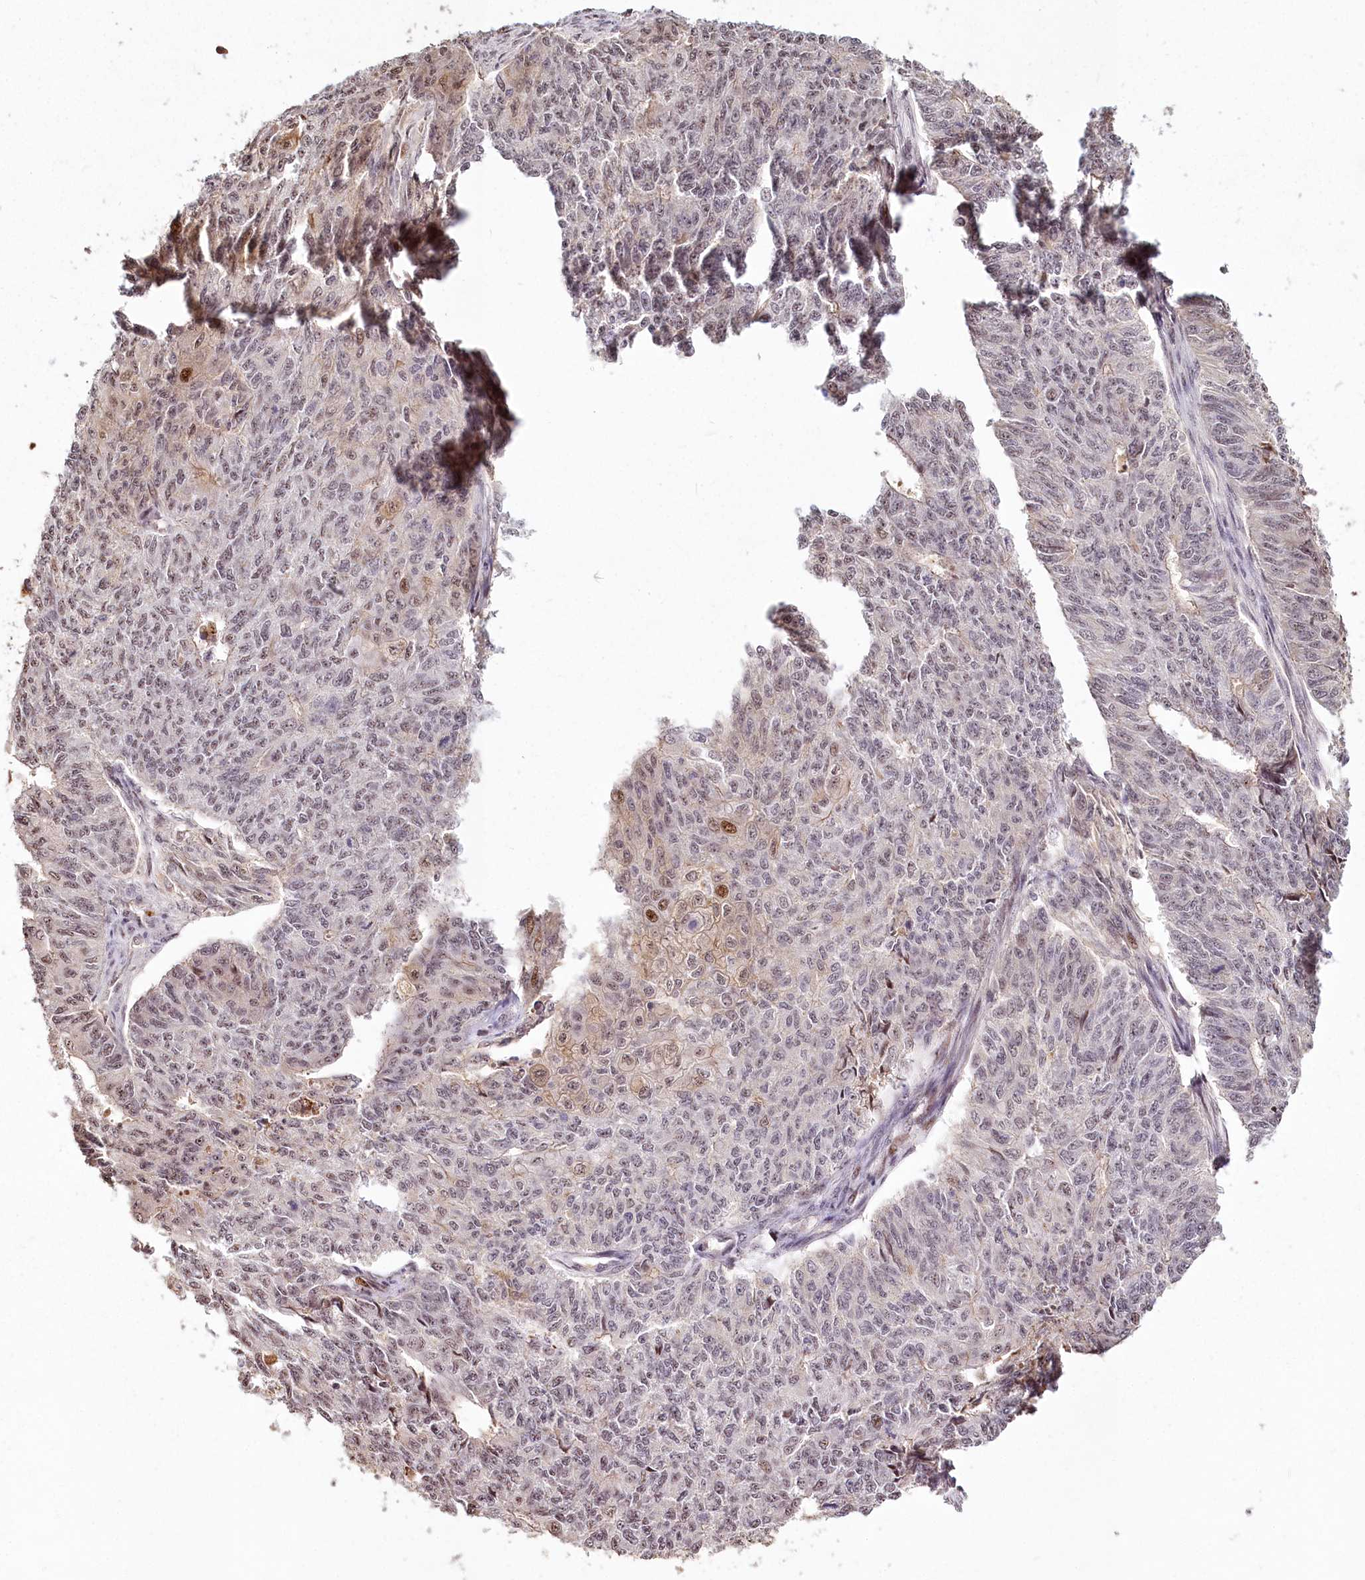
{"staining": {"intensity": "weak", "quantity": "<25%", "location": "nuclear"}, "tissue": "endometrial cancer", "cell_type": "Tumor cells", "image_type": "cancer", "snomed": [{"axis": "morphology", "description": "Adenocarcinoma, NOS"}, {"axis": "topography", "description": "Endometrium"}], "caption": "DAB (3,3'-diaminobenzidine) immunohistochemical staining of endometrial cancer demonstrates no significant positivity in tumor cells.", "gene": "PYROXD1", "patient": {"sex": "female", "age": 32}}